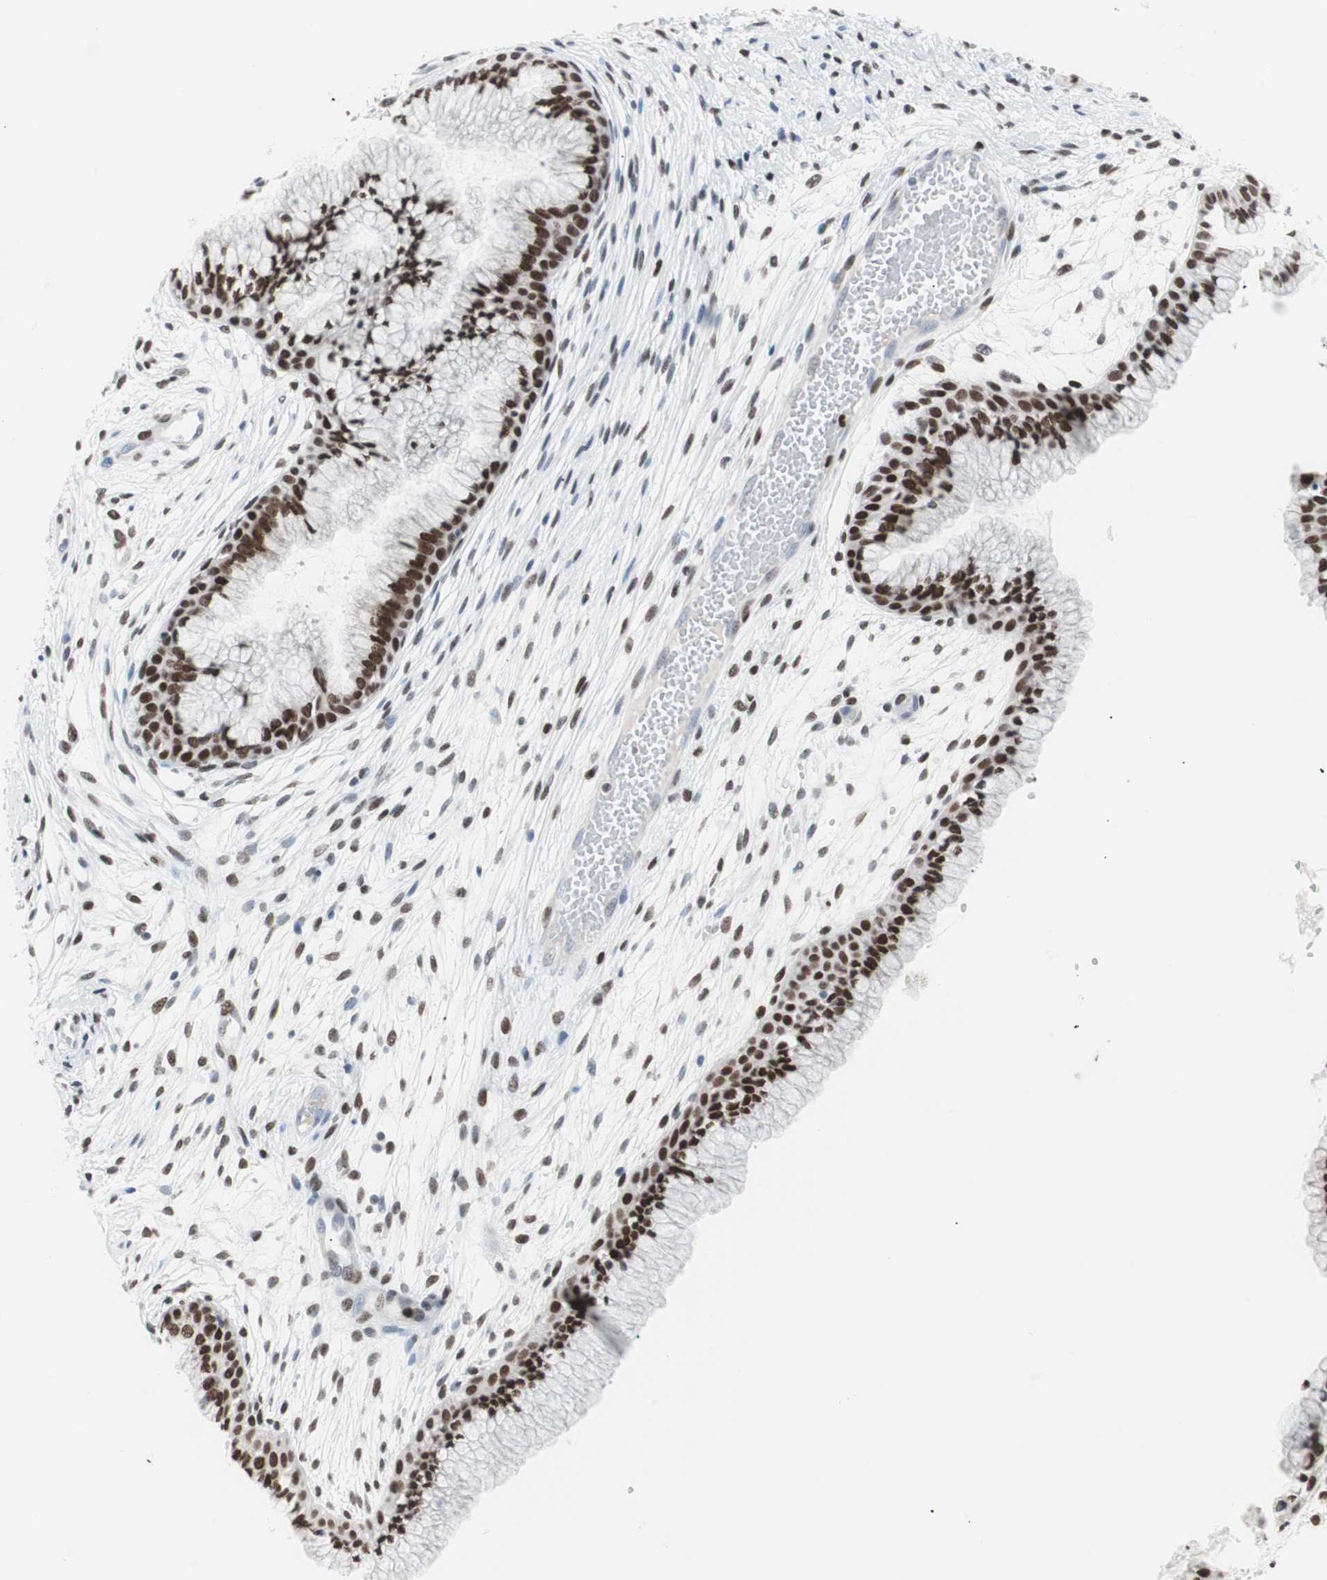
{"staining": {"intensity": "strong", "quantity": ">75%", "location": "nuclear"}, "tissue": "cervix", "cell_type": "Glandular cells", "image_type": "normal", "snomed": [{"axis": "morphology", "description": "Normal tissue, NOS"}, {"axis": "topography", "description": "Cervix"}], "caption": "Brown immunohistochemical staining in normal cervix shows strong nuclear expression in about >75% of glandular cells.", "gene": "CEBPB", "patient": {"sex": "female", "age": 39}}